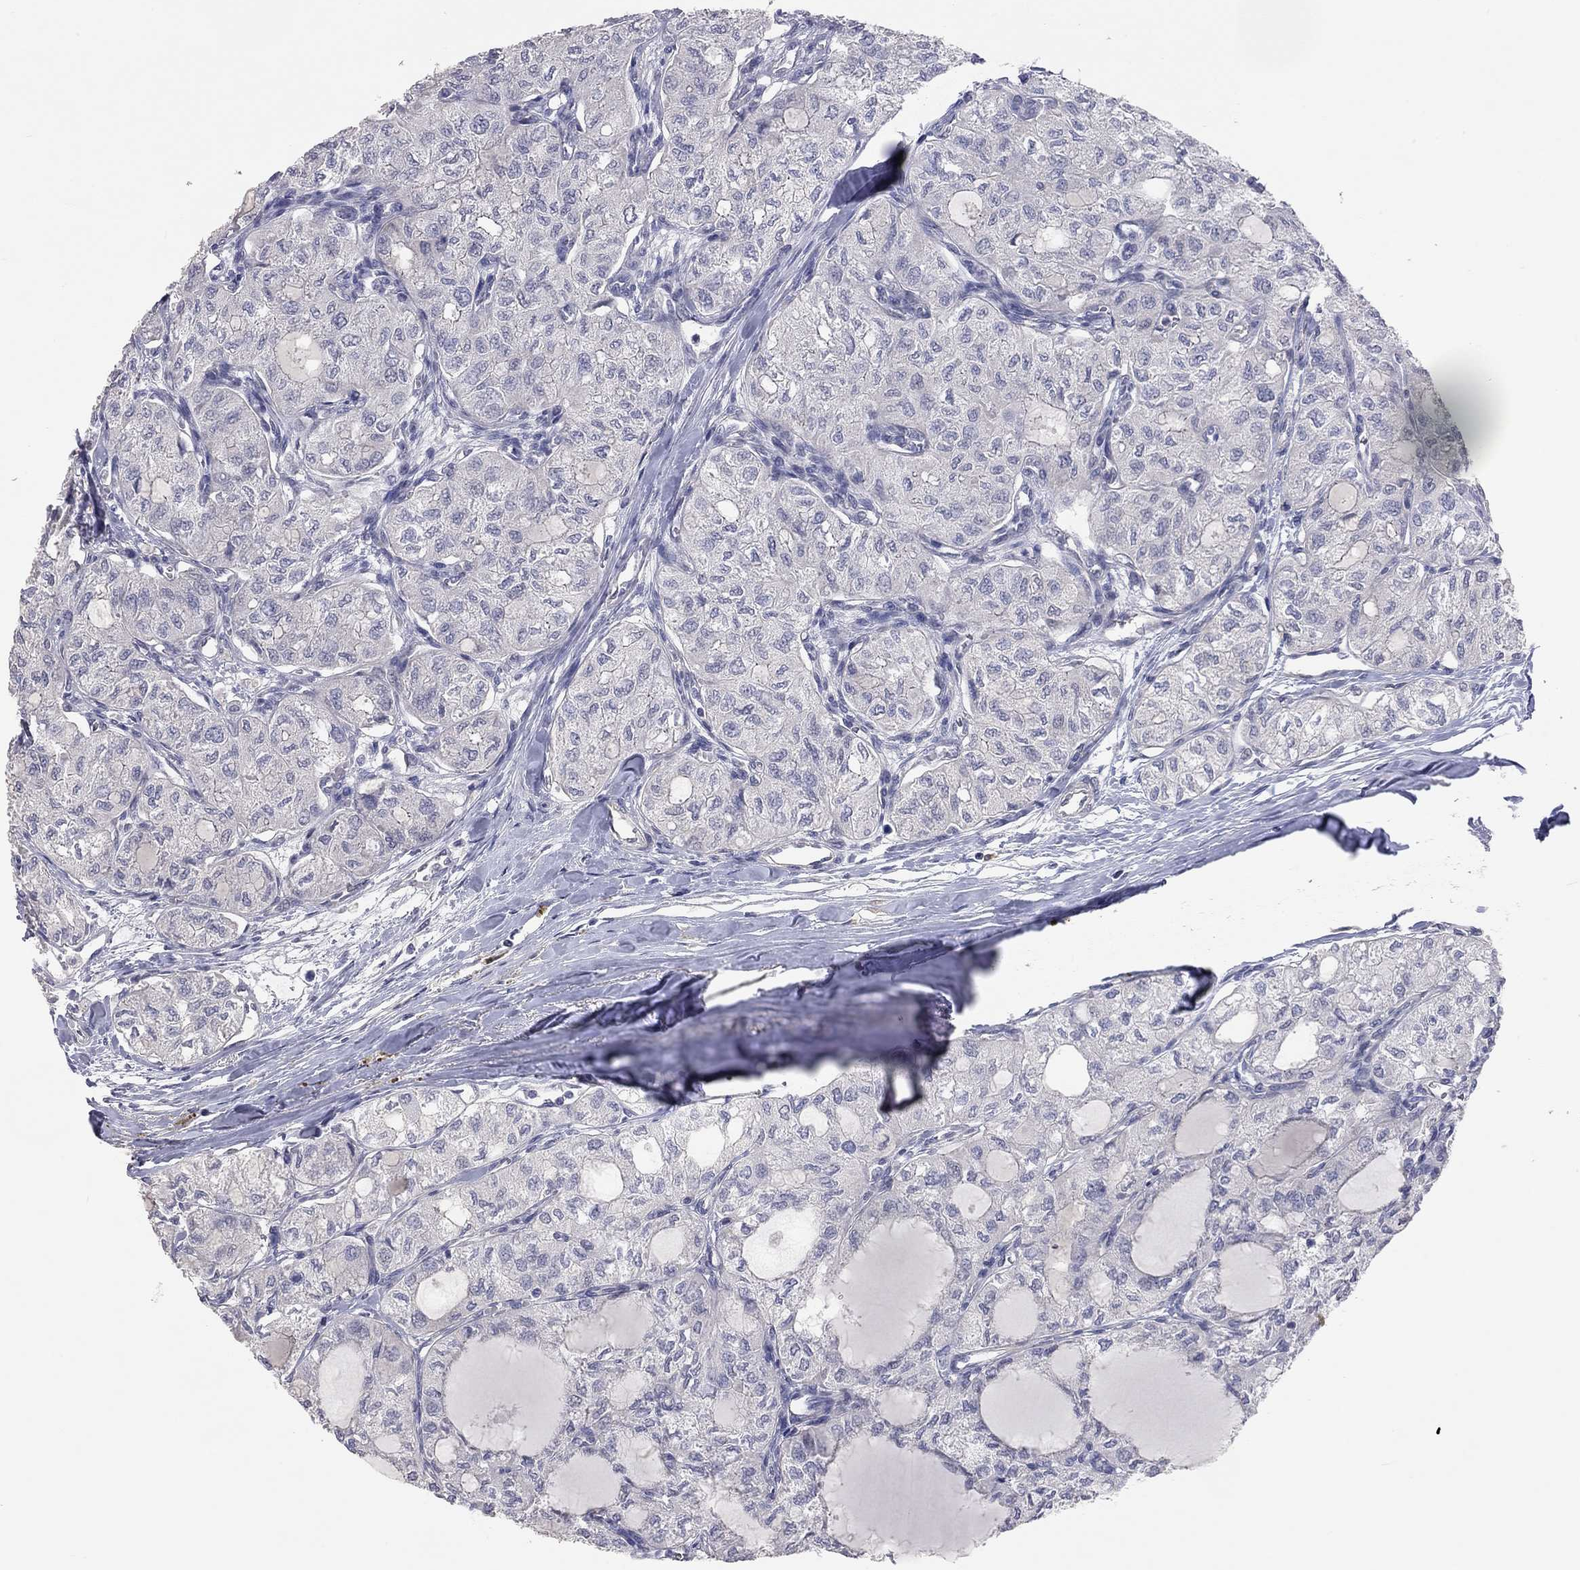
{"staining": {"intensity": "negative", "quantity": "none", "location": "none"}, "tissue": "thyroid cancer", "cell_type": "Tumor cells", "image_type": "cancer", "snomed": [{"axis": "morphology", "description": "Follicular adenoma carcinoma, NOS"}, {"axis": "topography", "description": "Thyroid gland"}], "caption": "Thyroid follicular adenoma carcinoma was stained to show a protein in brown. There is no significant positivity in tumor cells.", "gene": "KCNB1", "patient": {"sex": "male", "age": 75}}